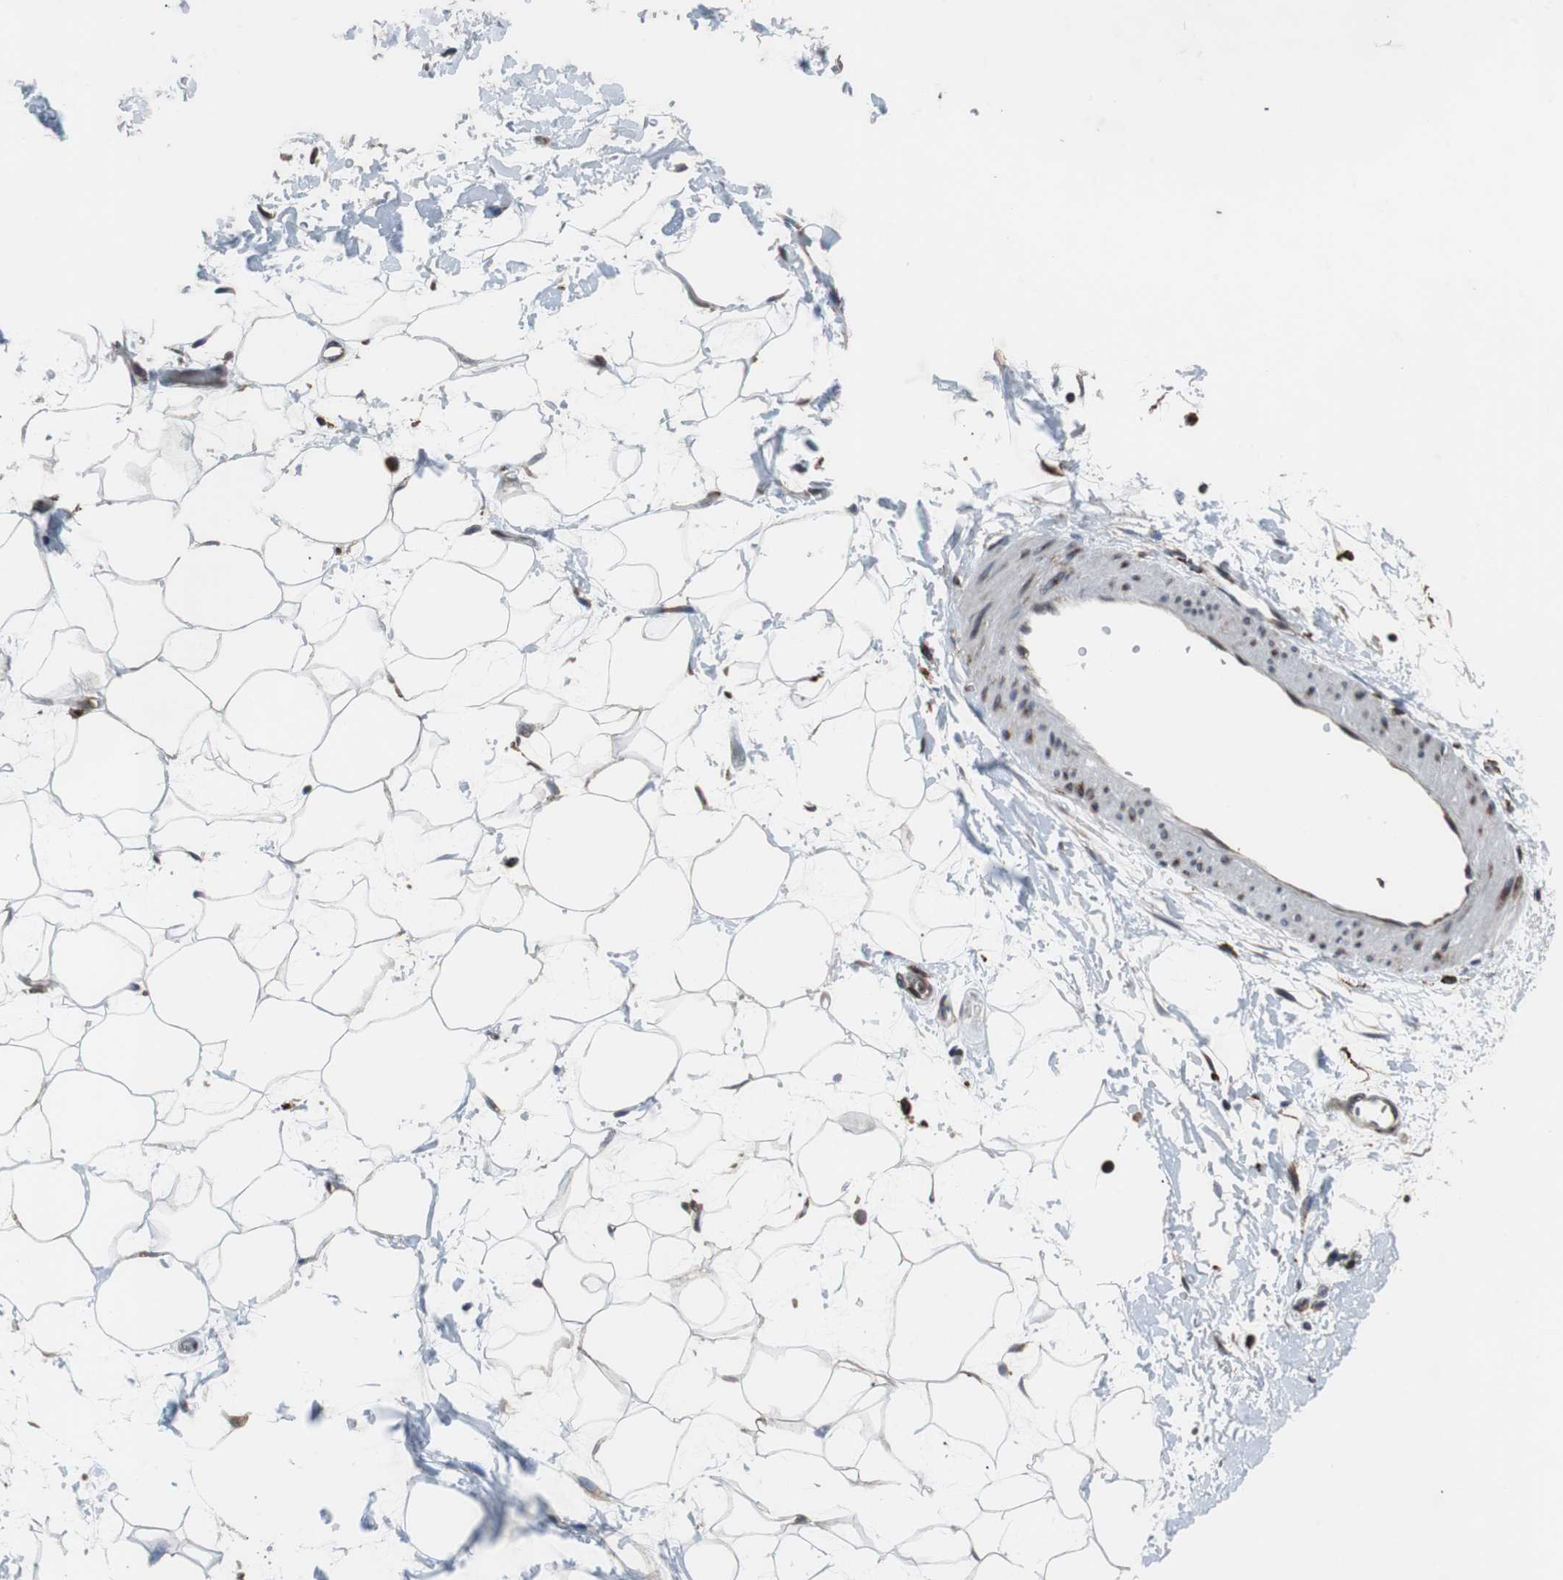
{"staining": {"intensity": "moderate", "quantity": "<25%", "location": "cytoplasmic/membranous"}, "tissue": "adipose tissue", "cell_type": "Adipocytes", "image_type": "normal", "snomed": [{"axis": "morphology", "description": "Normal tissue, NOS"}, {"axis": "topography", "description": "Soft tissue"}], "caption": "Adipose tissue stained with immunohistochemistry (IHC) shows moderate cytoplasmic/membranous expression in about <25% of adipocytes.", "gene": "USP10", "patient": {"sex": "male", "age": 72}}